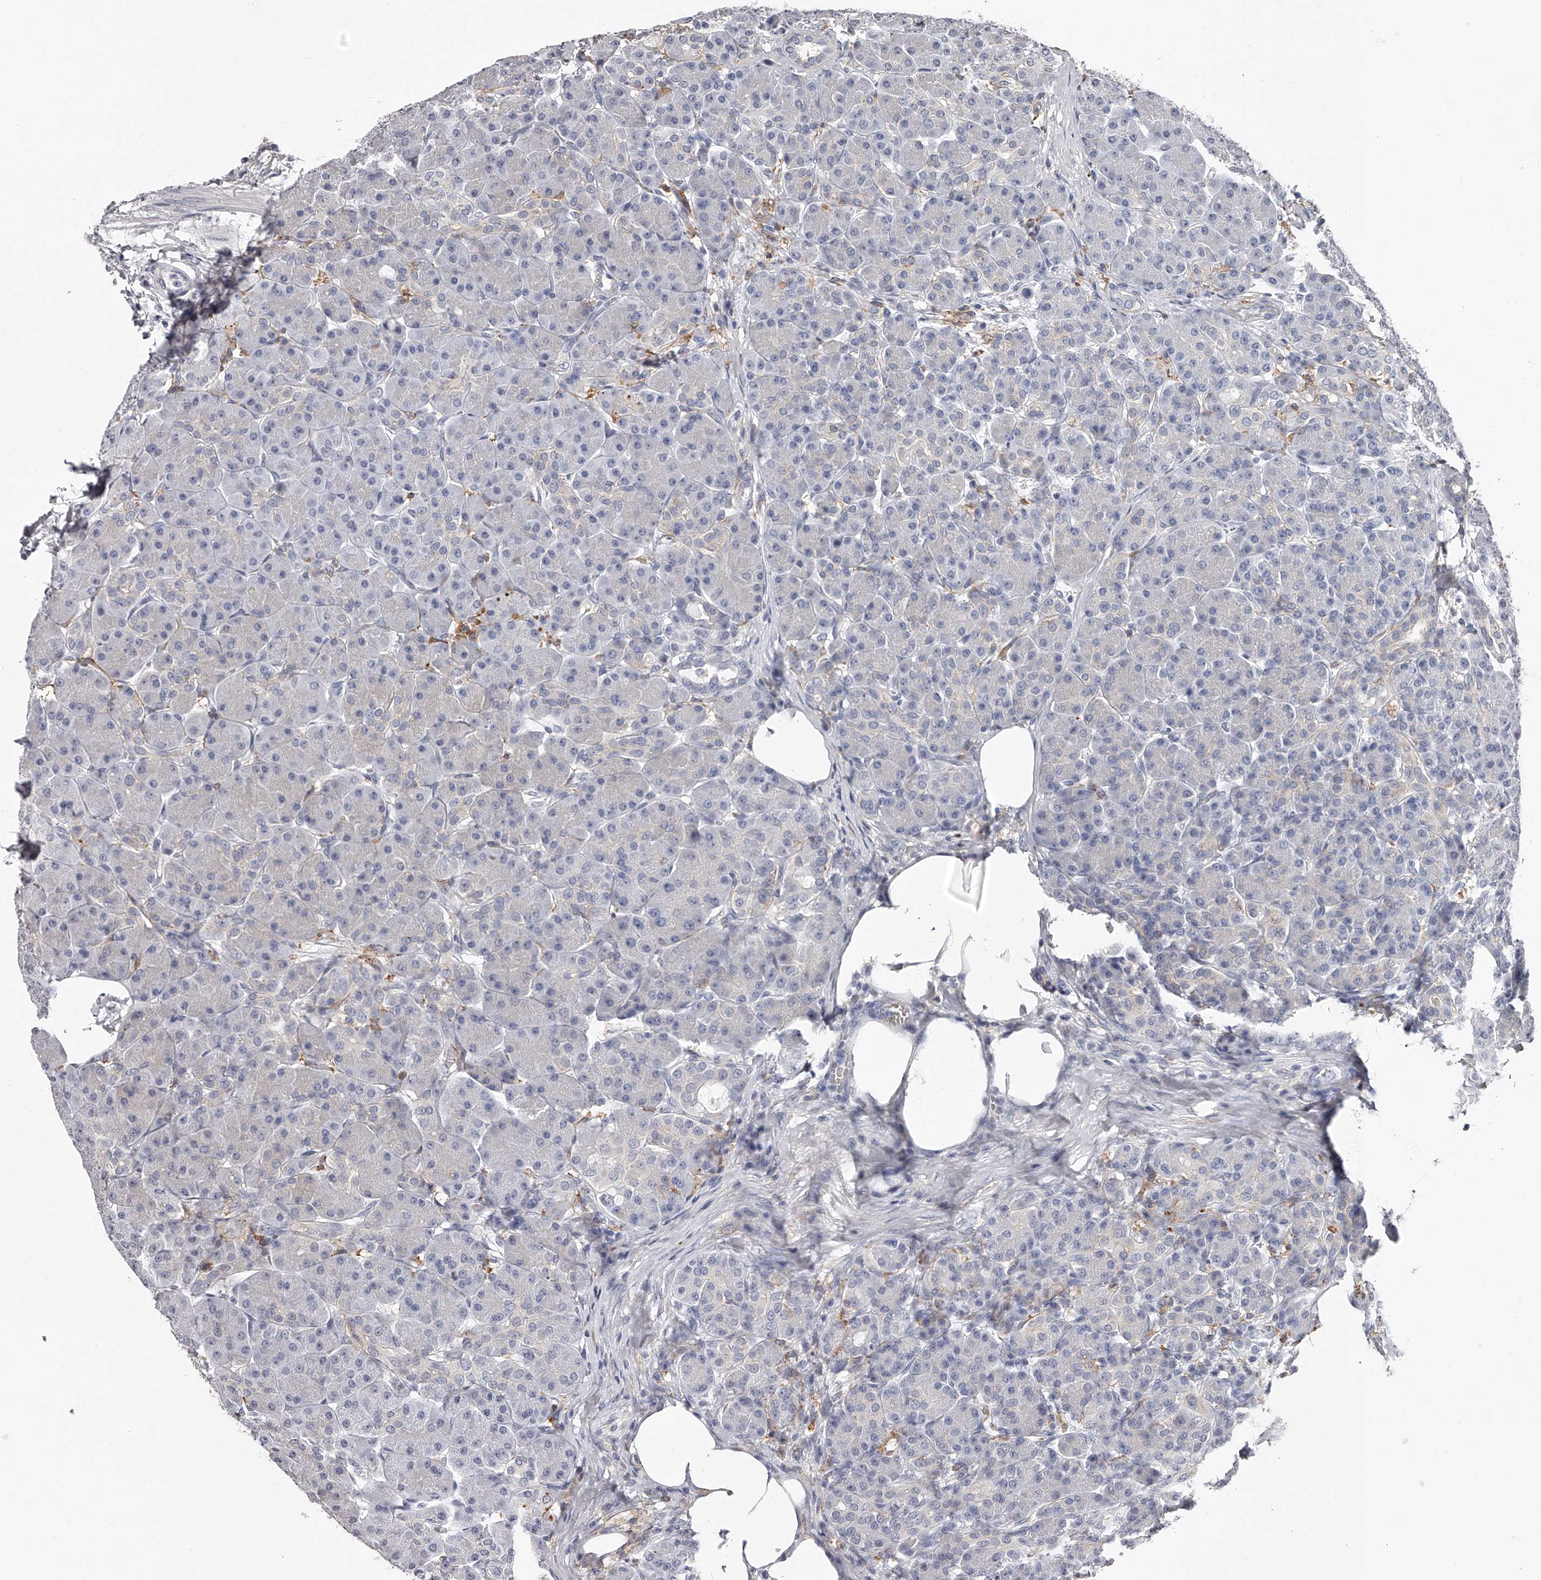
{"staining": {"intensity": "negative", "quantity": "none", "location": "none"}, "tissue": "pancreas", "cell_type": "Exocrine glandular cells", "image_type": "normal", "snomed": [{"axis": "morphology", "description": "Normal tissue, NOS"}, {"axis": "topography", "description": "Pancreas"}], "caption": "Exocrine glandular cells show no significant staining in benign pancreas. (Immunohistochemistry (ihc), brightfield microscopy, high magnification).", "gene": "PACSIN1", "patient": {"sex": "male", "age": 63}}